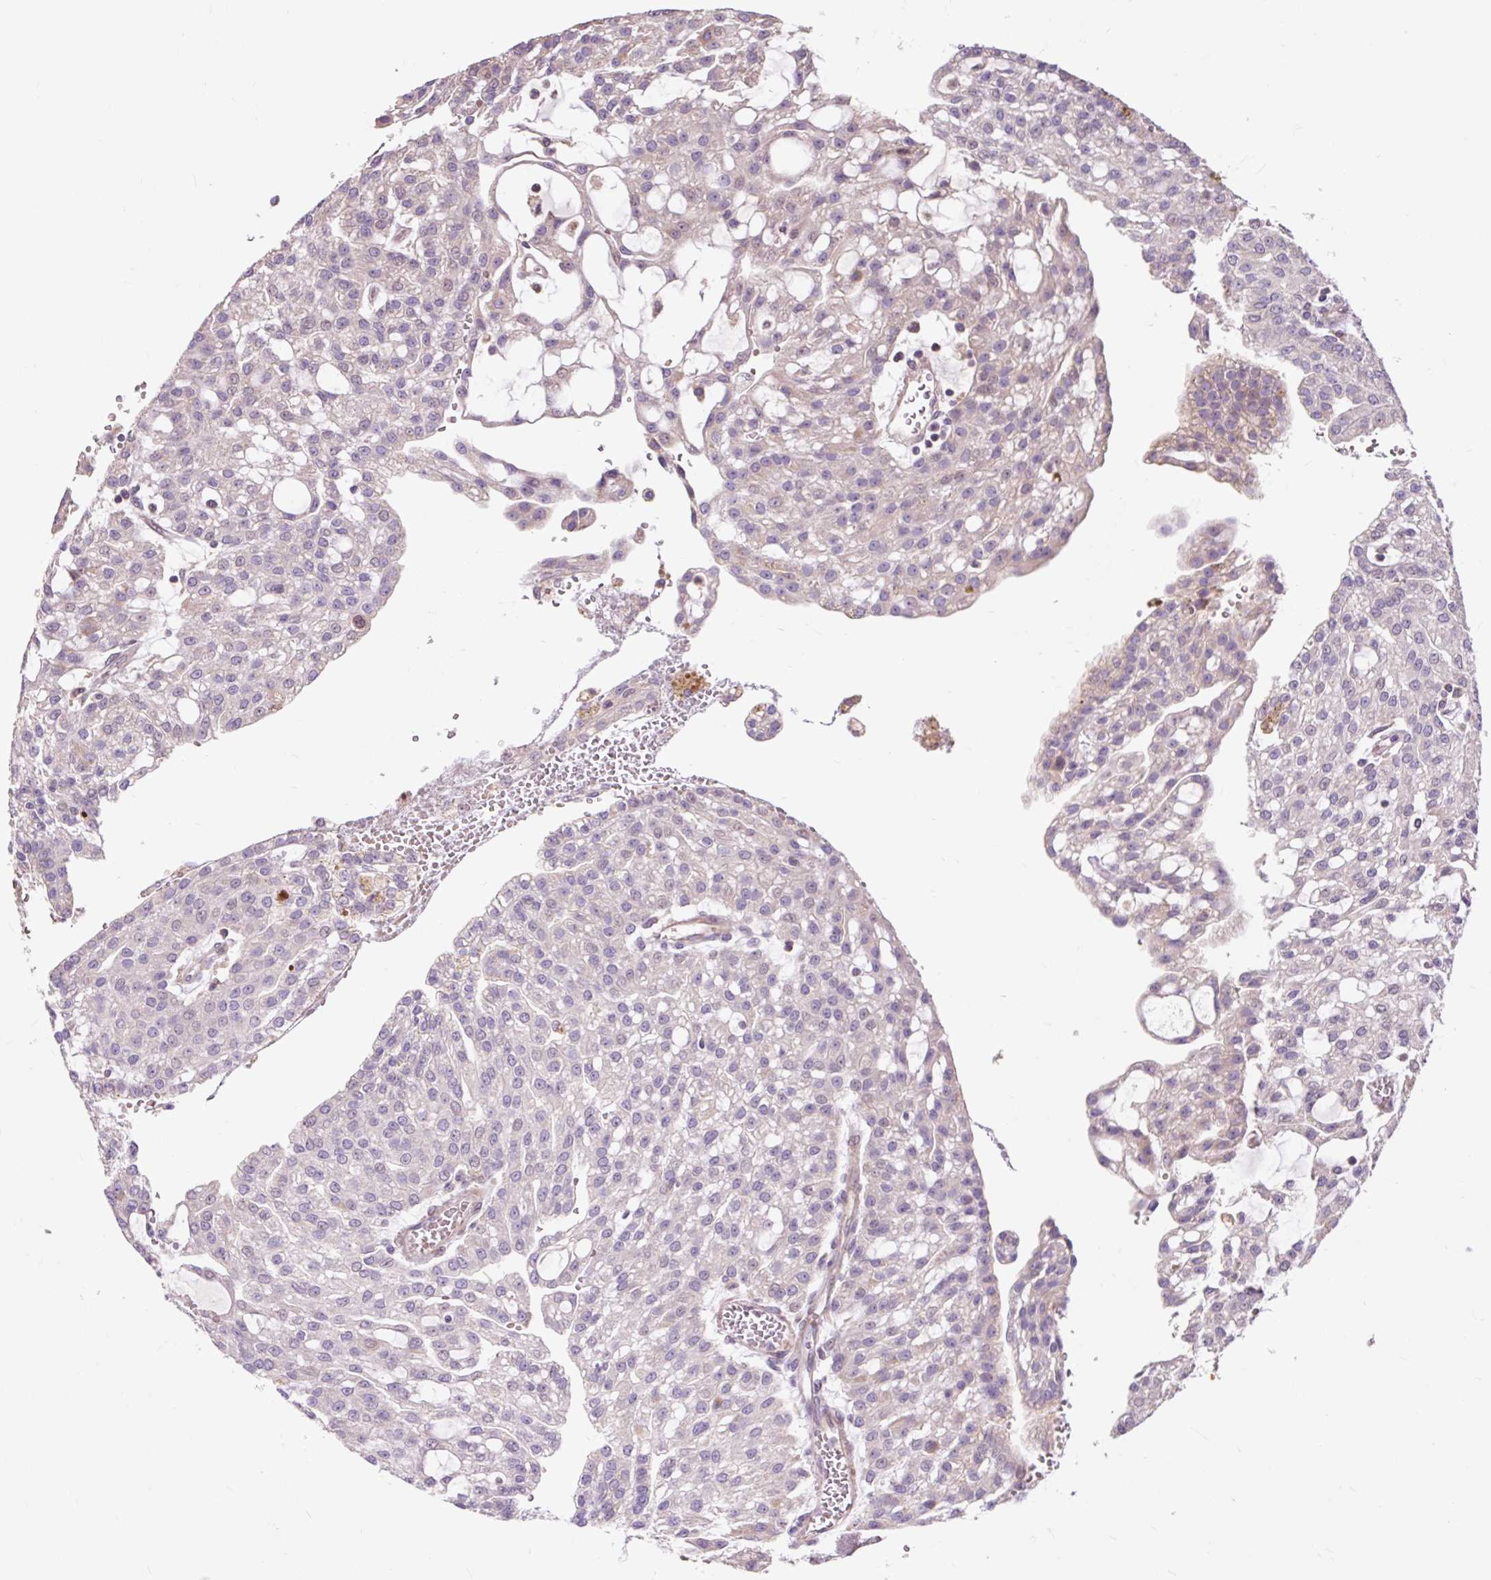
{"staining": {"intensity": "negative", "quantity": "none", "location": "none"}, "tissue": "renal cancer", "cell_type": "Tumor cells", "image_type": "cancer", "snomed": [{"axis": "morphology", "description": "Adenocarcinoma, NOS"}, {"axis": "topography", "description": "Kidney"}], "caption": "High magnification brightfield microscopy of adenocarcinoma (renal) stained with DAB (3,3'-diaminobenzidine) (brown) and counterstained with hematoxylin (blue): tumor cells show no significant staining.", "gene": "PRIMPOL", "patient": {"sex": "male", "age": 63}}